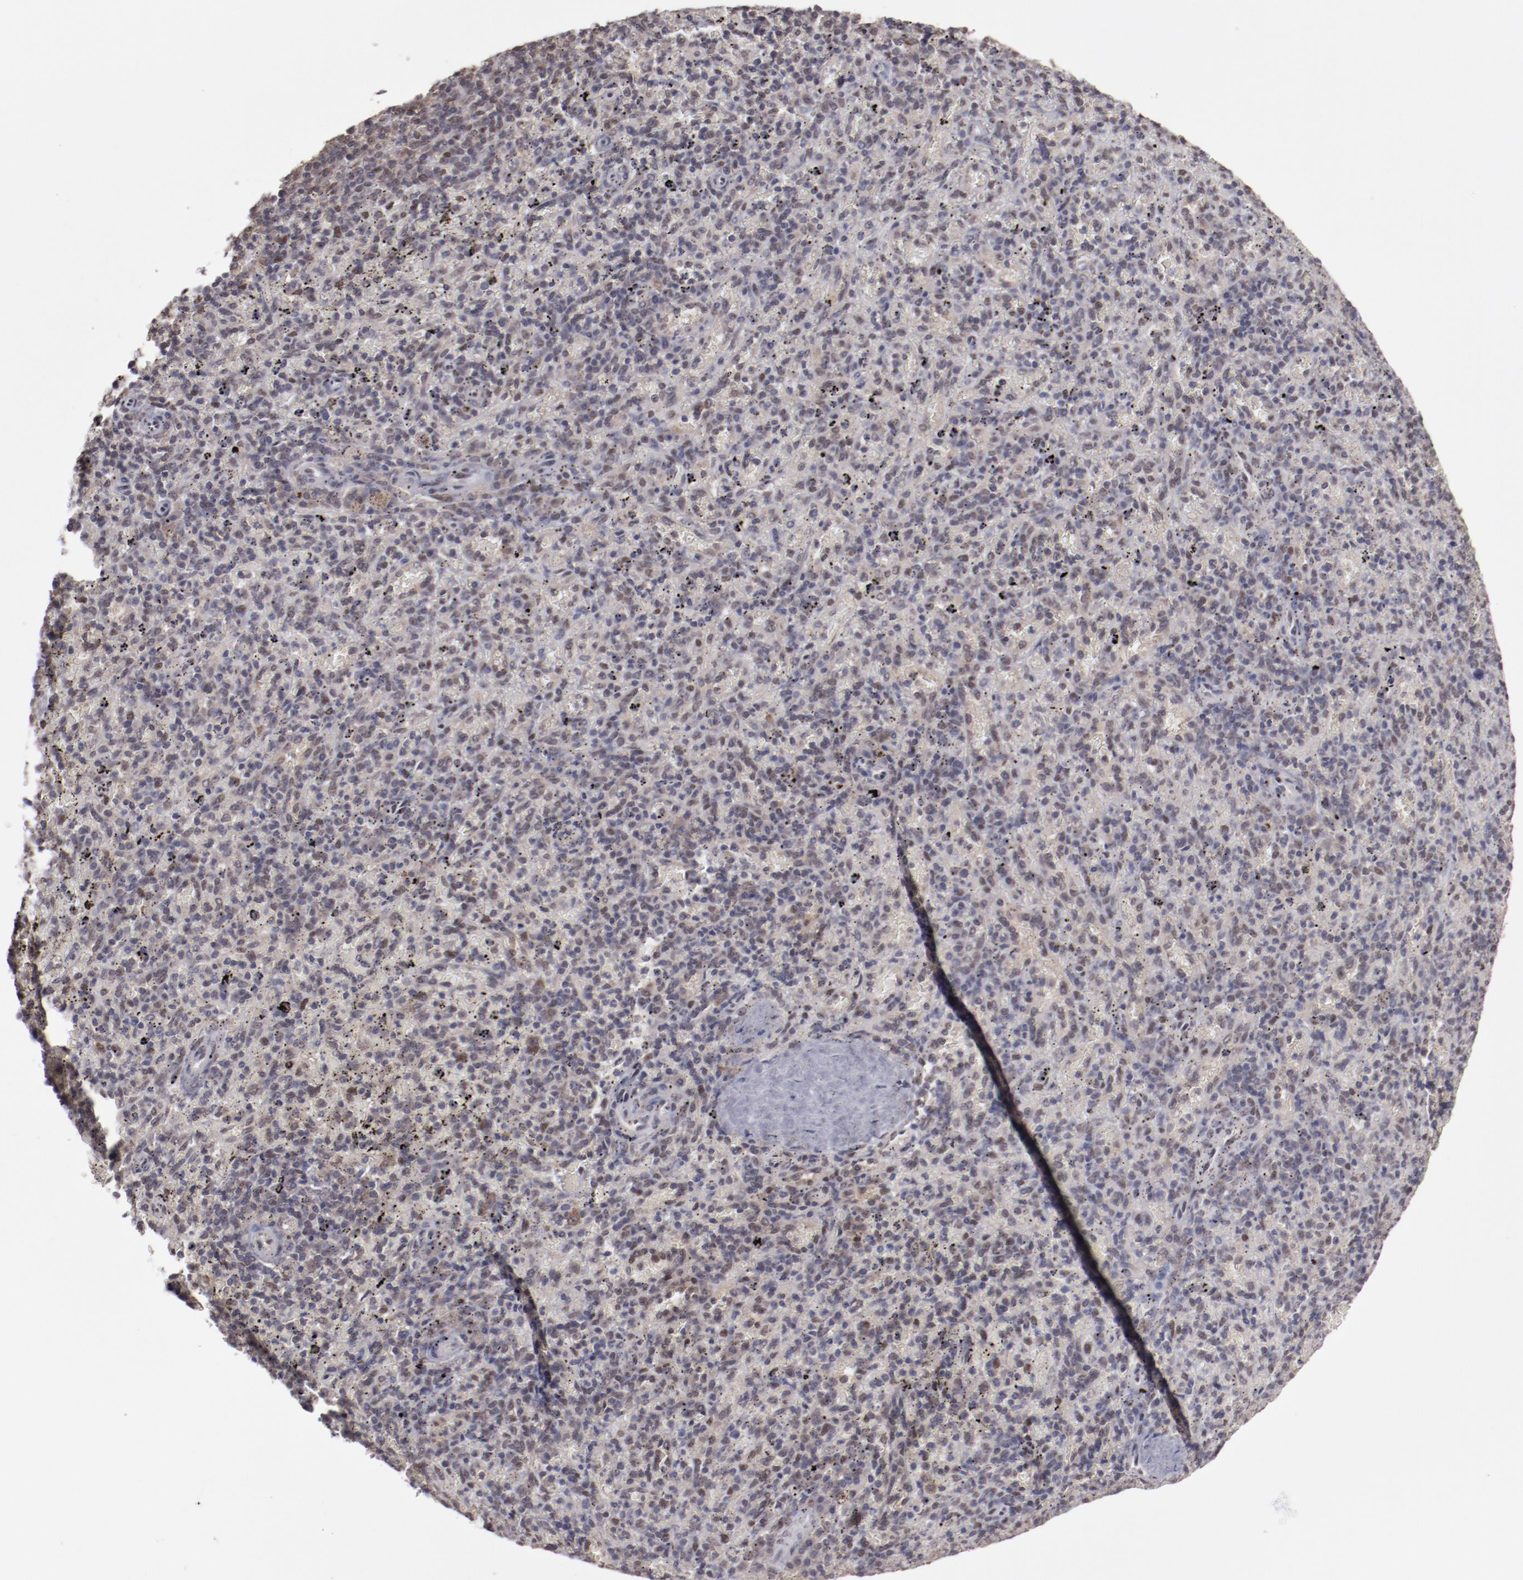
{"staining": {"intensity": "weak", "quantity": "25%-75%", "location": "nuclear"}, "tissue": "spleen", "cell_type": "Cells in red pulp", "image_type": "normal", "snomed": [{"axis": "morphology", "description": "Normal tissue, NOS"}, {"axis": "topography", "description": "Spleen"}], "caption": "An IHC image of benign tissue is shown. Protein staining in brown highlights weak nuclear positivity in spleen within cells in red pulp. Using DAB (3,3'-diaminobenzidine) (brown) and hematoxylin (blue) stains, captured at high magnification using brightfield microscopy.", "gene": "ARNT", "patient": {"sex": "female", "age": 43}}